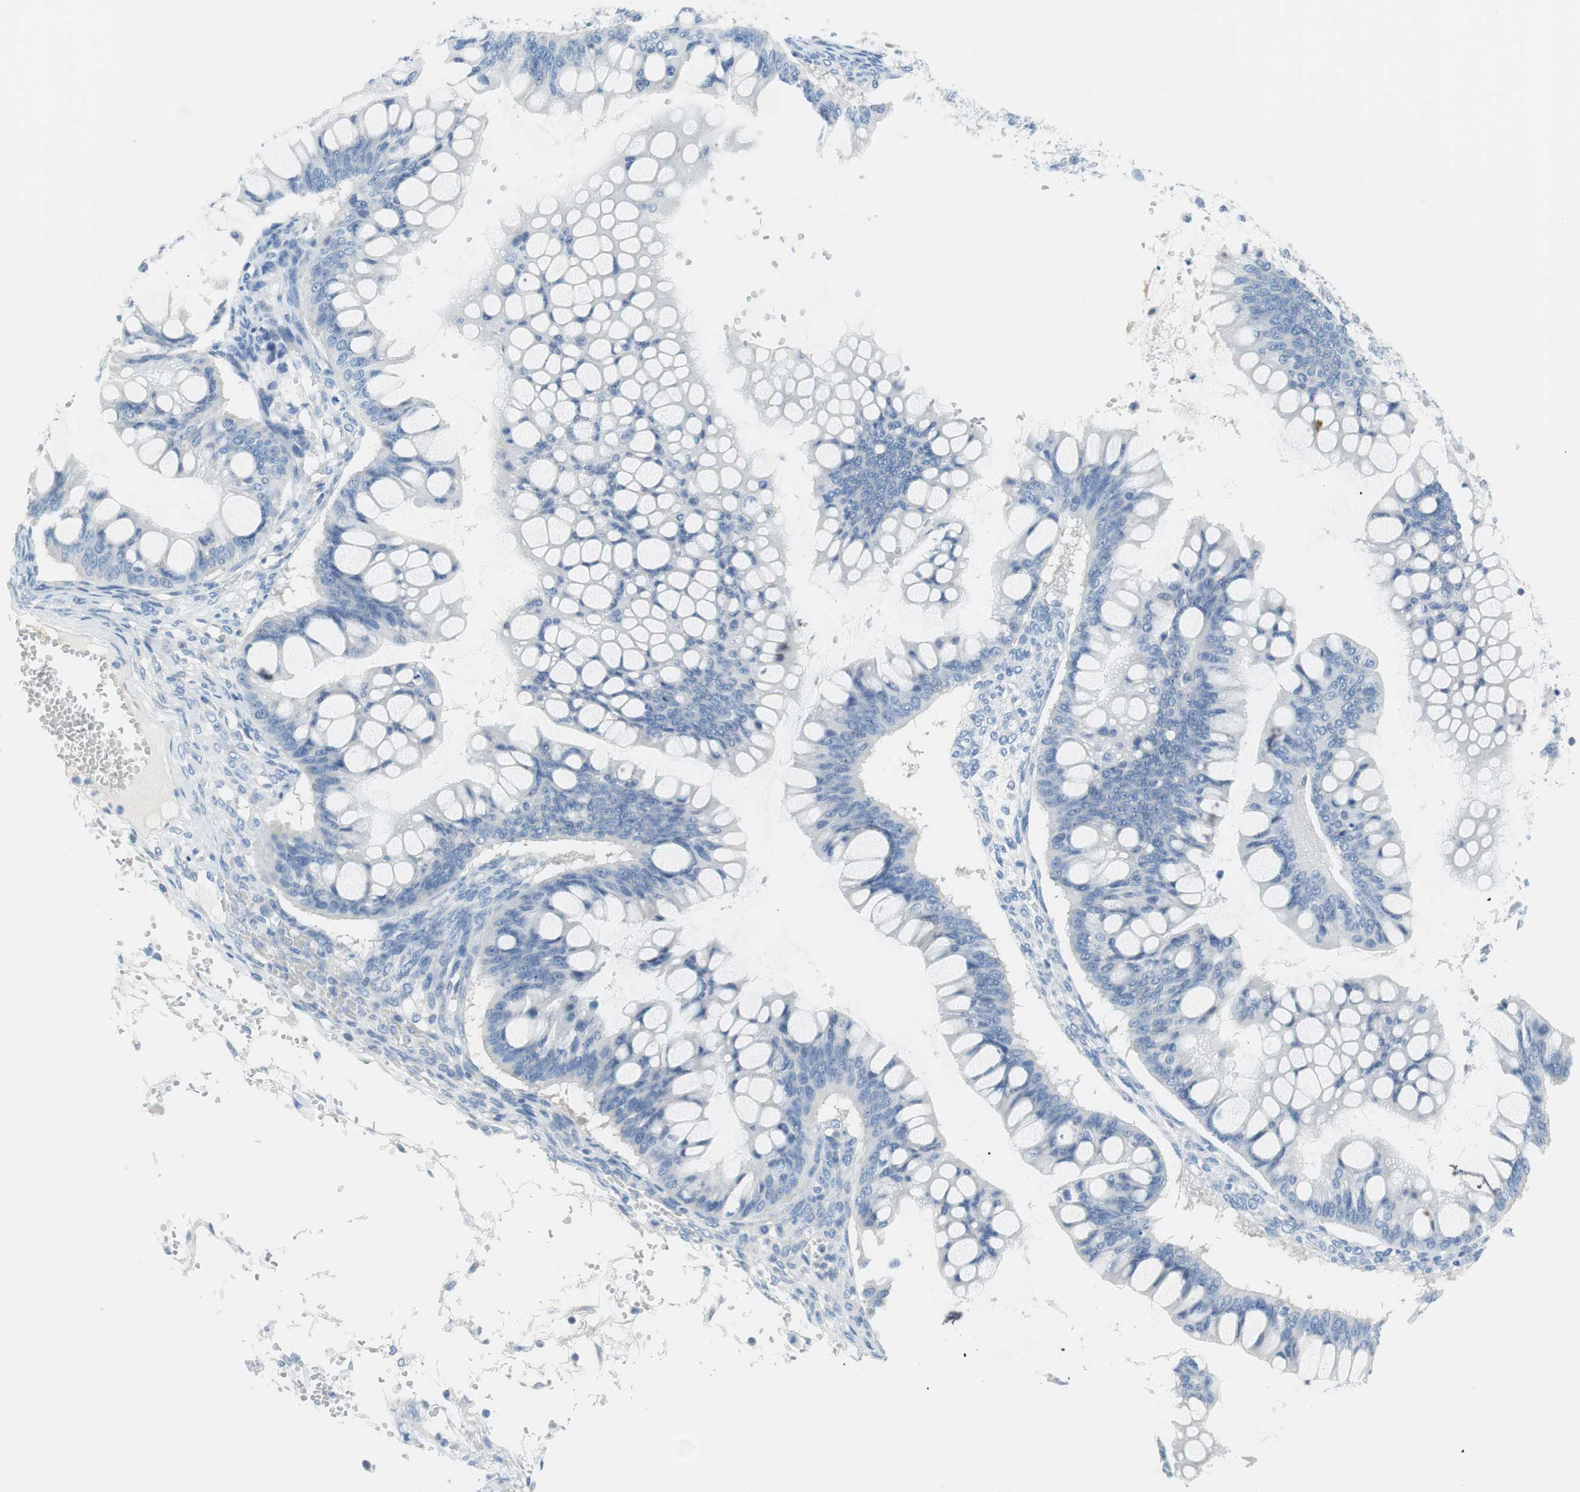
{"staining": {"intensity": "negative", "quantity": "none", "location": "none"}, "tissue": "ovarian cancer", "cell_type": "Tumor cells", "image_type": "cancer", "snomed": [{"axis": "morphology", "description": "Cystadenocarcinoma, mucinous, NOS"}, {"axis": "topography", "description": "Ovary"}], "caption": "High power microscopy photomicrograph of an IHC histopathology image of mucinous cystadenocarcinoma (ovarian), revealing no significant expression in tumor cells.", "gene": "MYH1", "patient": {"sex": "female", "age": 73}}